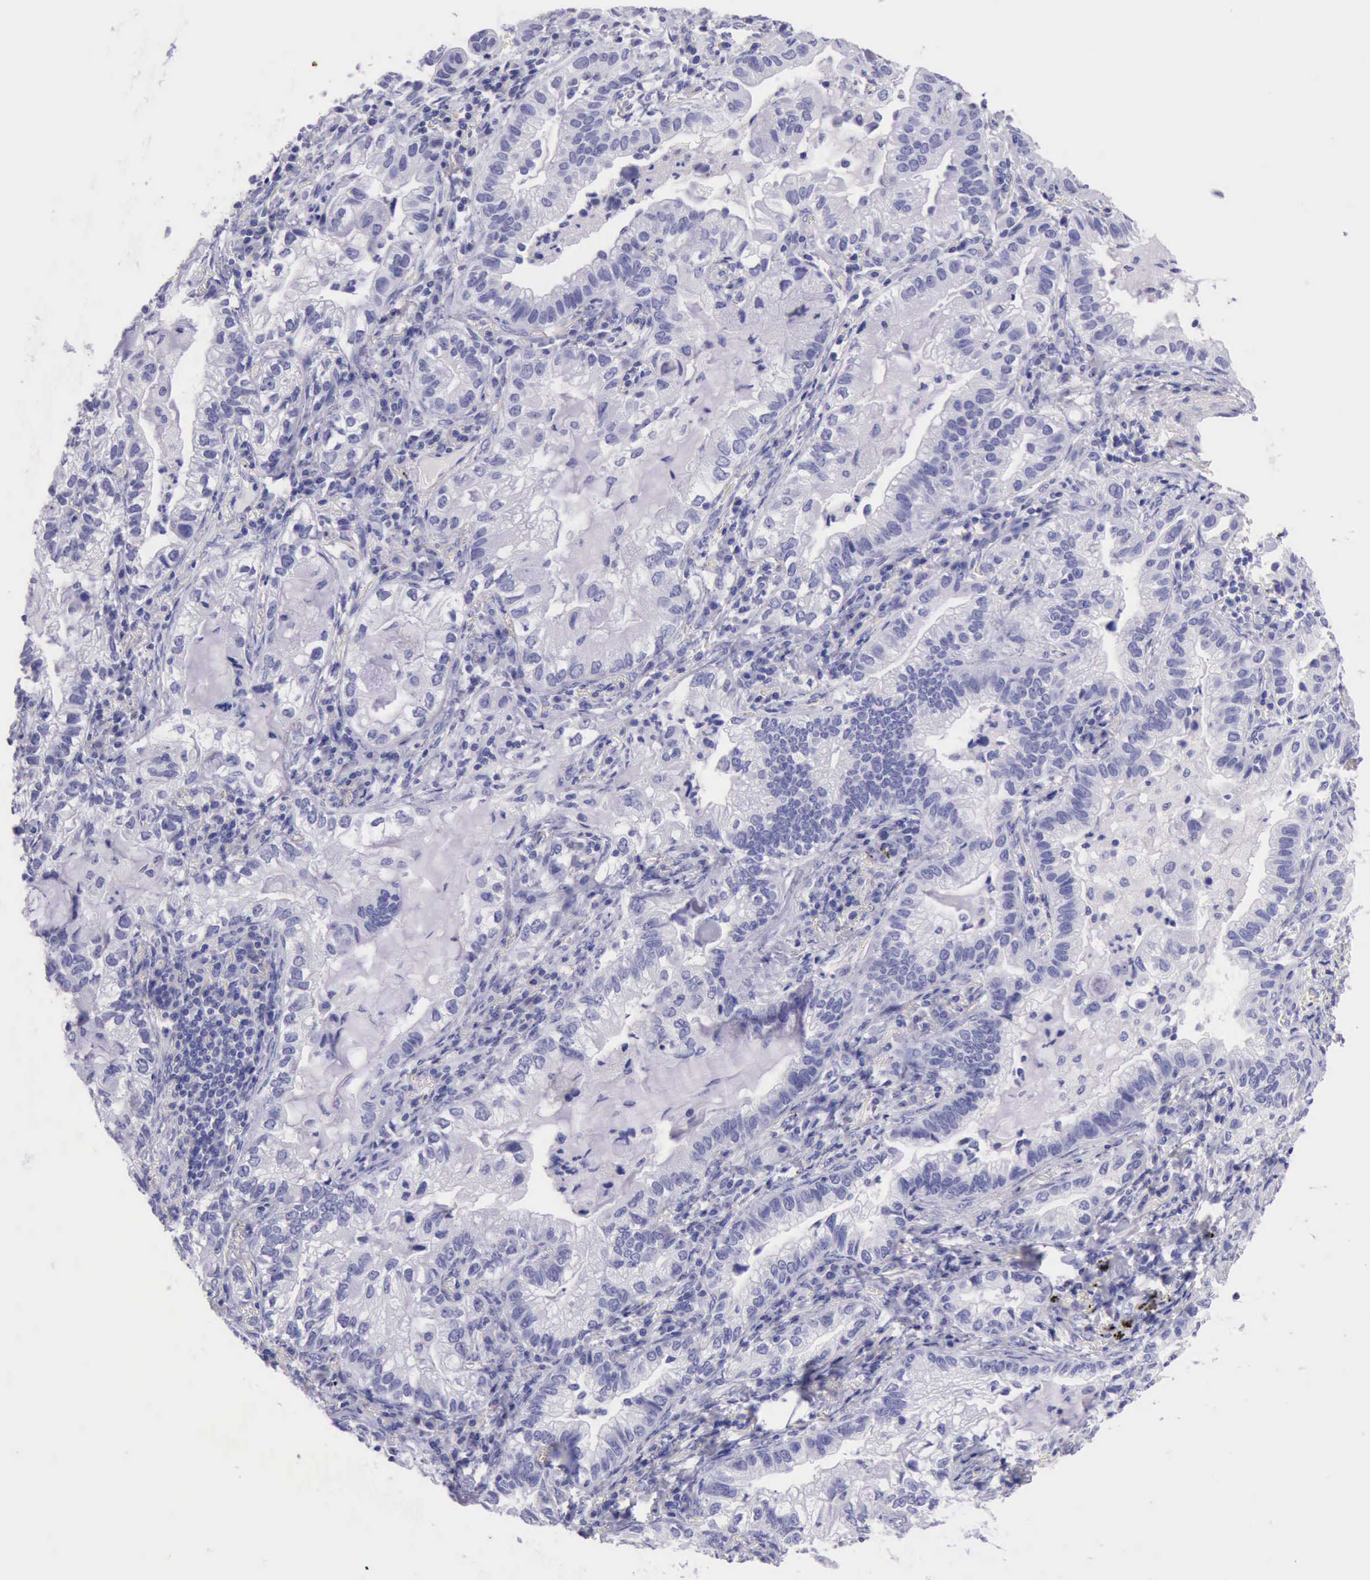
{"staining": {"intensity": "negative", "quantity": "none", "location": "none"}, "tissue": "lung cancer", "cell_type": "Tumor cells", "image_type": "cancer", "snomed": [{"axis": "morphology", "description": "Adenocarcinoma, NOS"}, {"axis": "topography", "description": "Lung"}], "caption": "A histopathology image of human lung adenocarcinoma is negative for staining in tumor cells.", "gene": "LRFN5", "patient": {"sex": "female", "age": 50}}